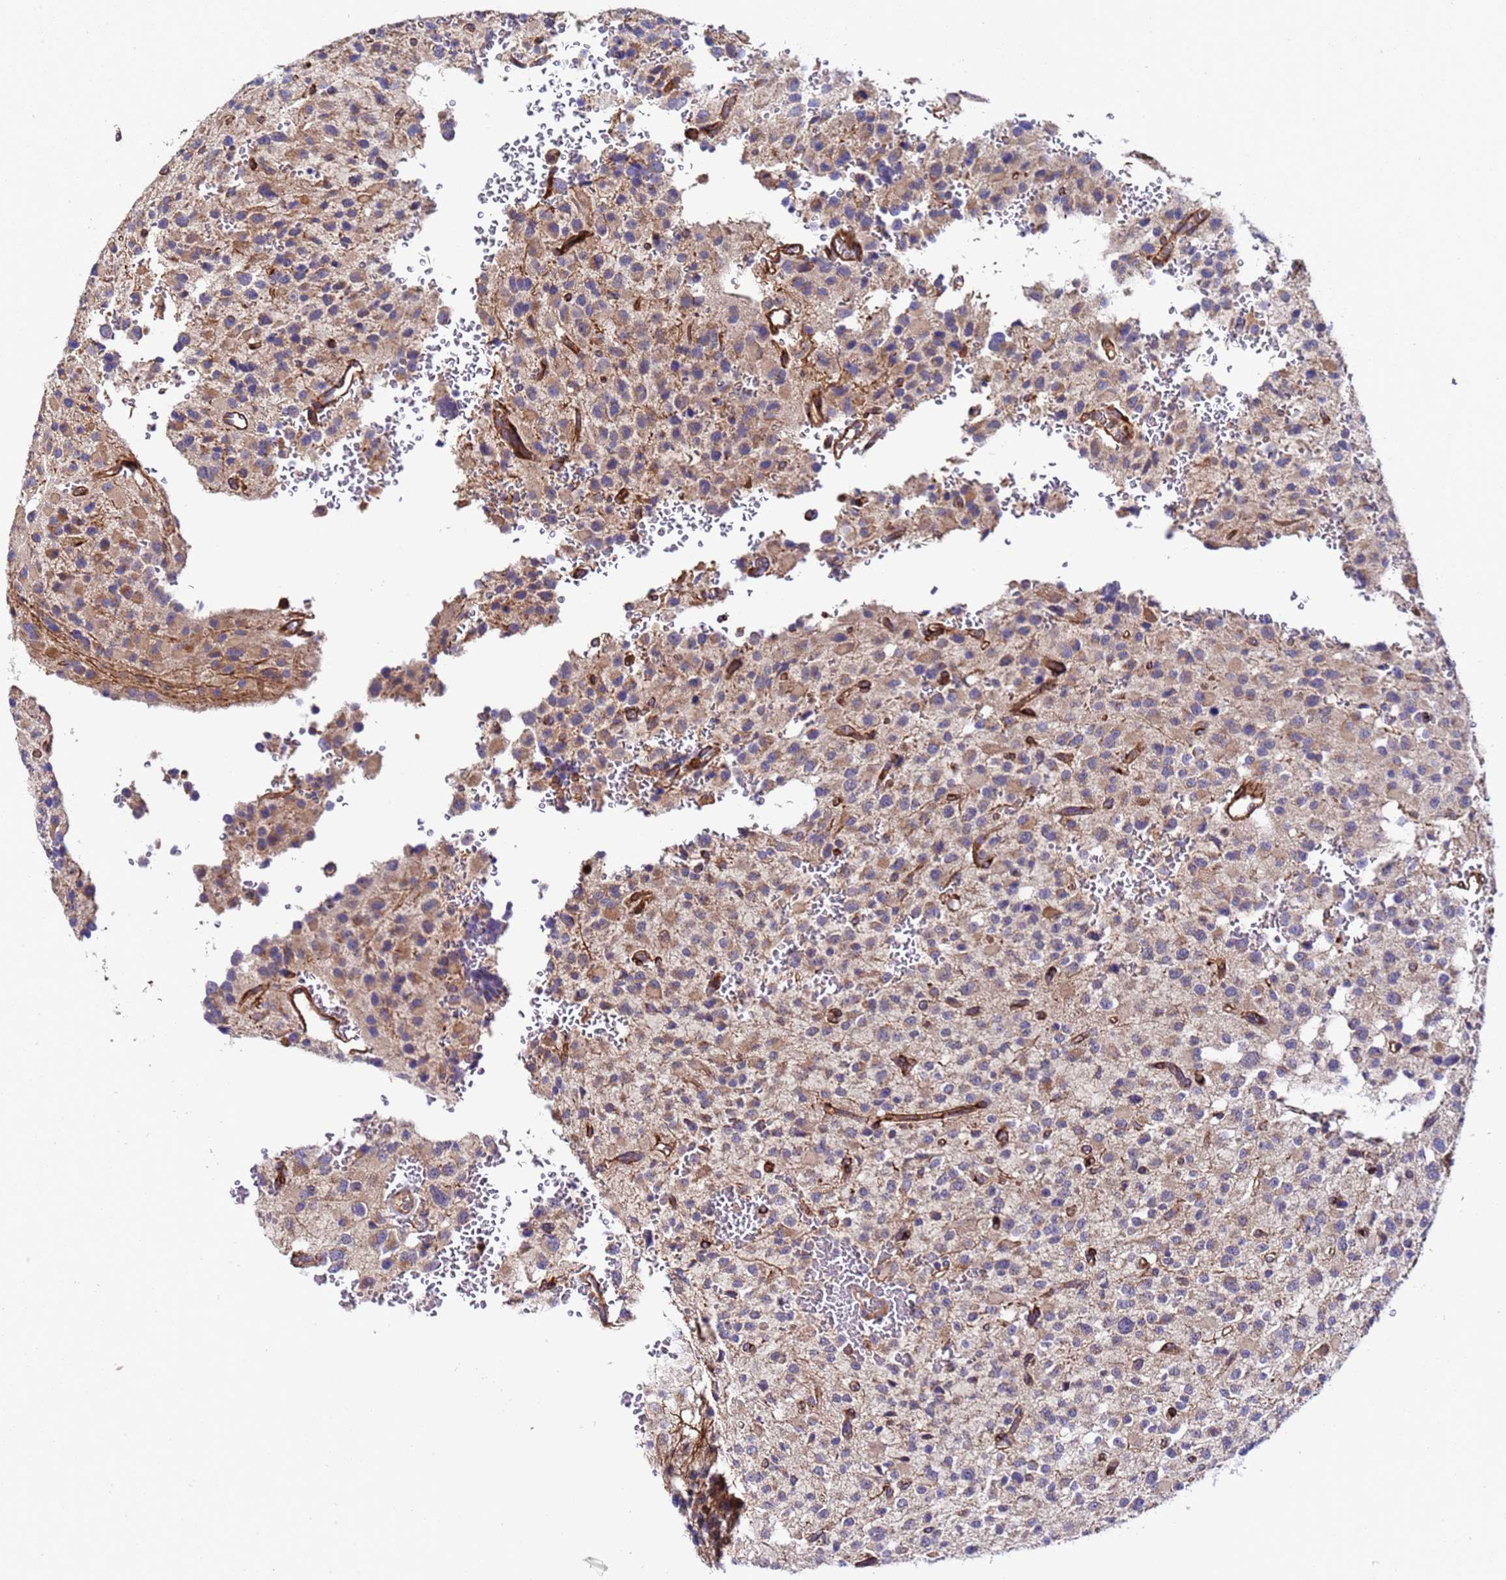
{"staining": {"intensity": "weak", "quantity": "<25%", "location": "cytoplasmic/membranous"}, "tissue": "glioma", "cell_type": "Tumor cells", "image_type": "cancer", "snomed": [{"axis": "morphology", "description": "Glioma, malignant, High grade"}, {"axis": "topography", "description": "Brain"}], "caption": "DAB (3,3'-diaminobenzidine) immunohistochemical staining of malignant glioma (high-grade) demonstrates no significant staining in tumor cells.", "gene": "MOCS1", "patient": {"sex": "male", "age": 34}}